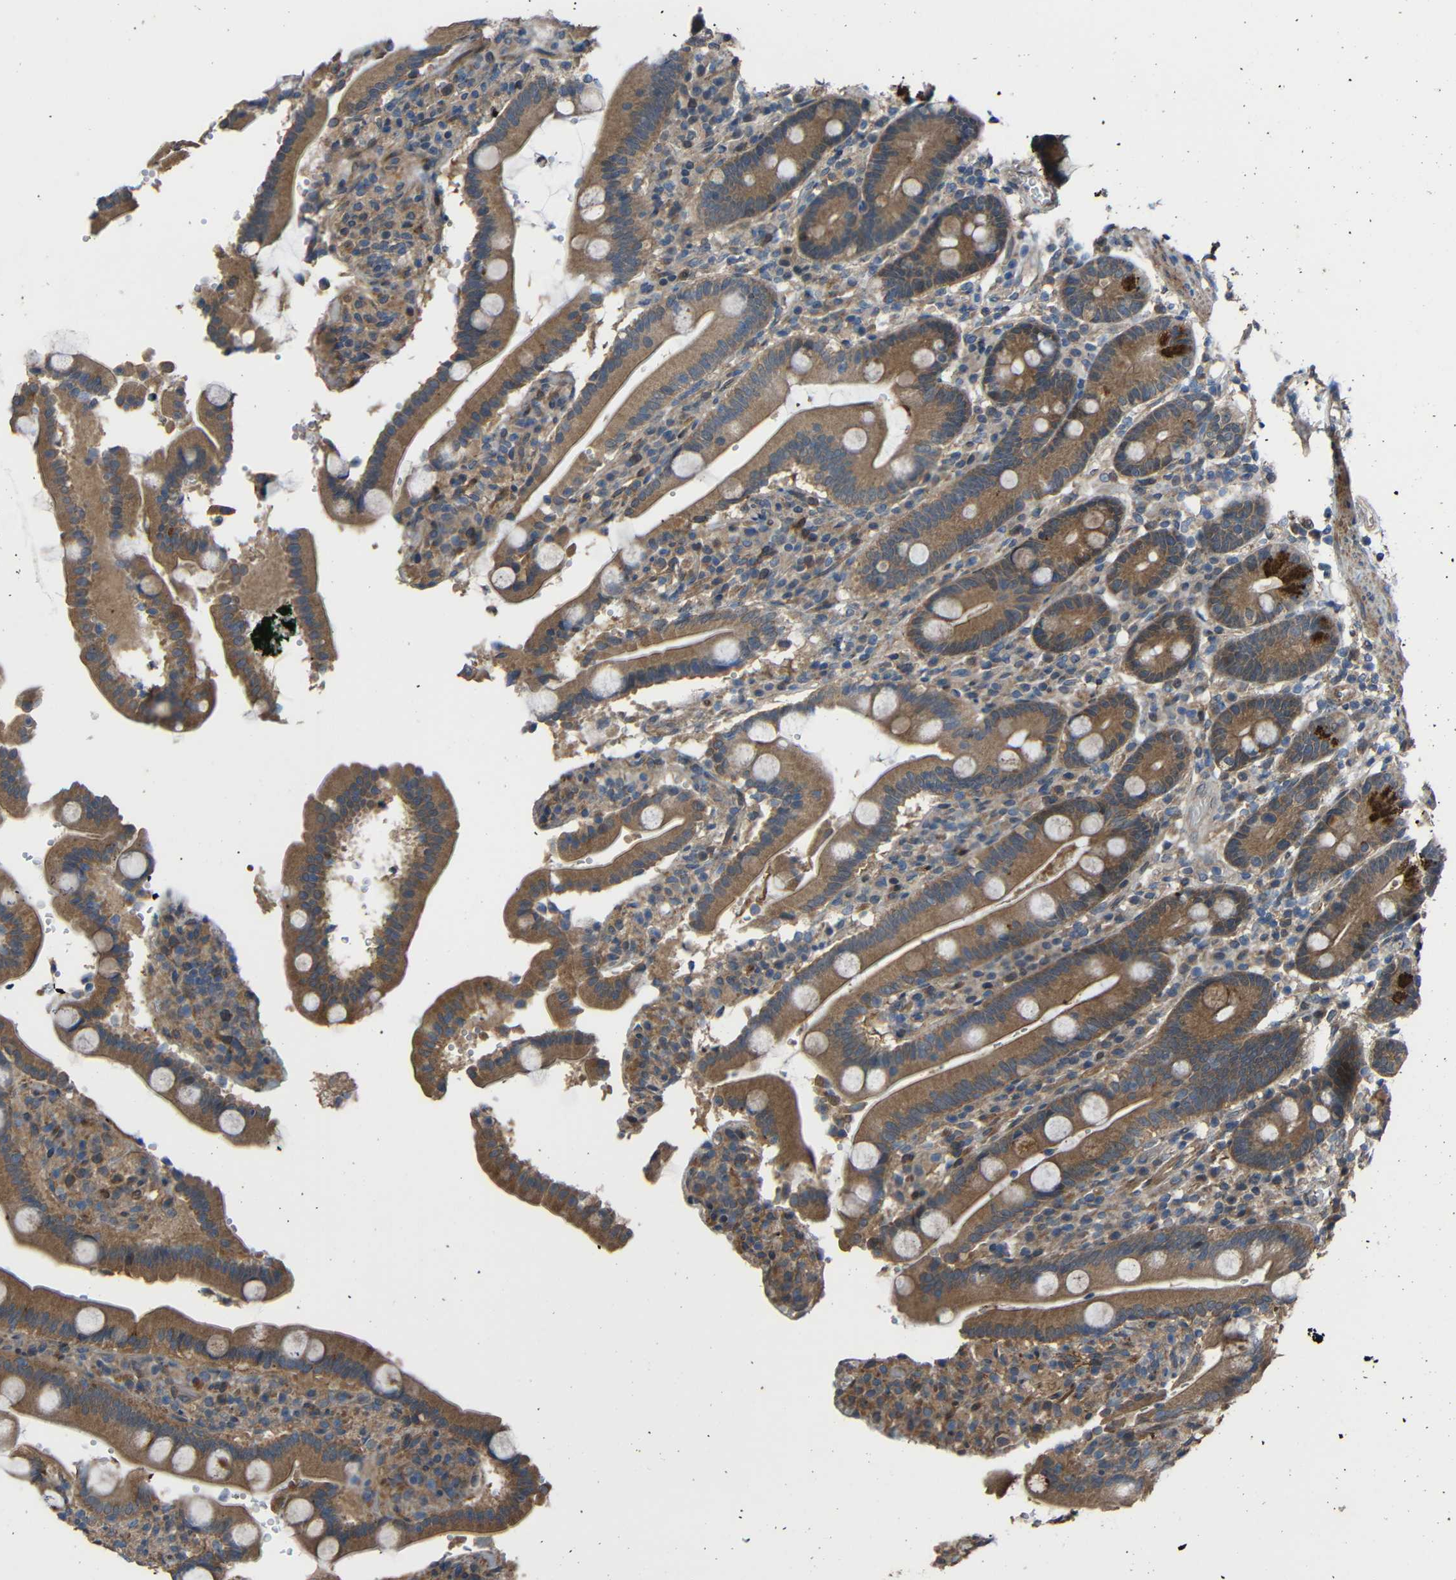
{"staining": {"intensity": "moderate", "quantity": ">75%", "location": "cytoplasmic/membranous"}, "tissue": "duodenum", "cell_type": "Glandular cells", "image_type": "normal", "snomed": [{"axis": "morphology", "description": "Normal tissue, NOS"}, {"axis": "topography", "description": "Small intestine, NOS"}], "caption": "A high-resolution photomicrograph shows immunohistochemistry staining of benign duodenum, which exhibits moderate cytoplasmic/membranous positivity in approximately >75% of glandular cells. (brown staining indicates protein expression, while blue staining denotes nuclei).", "gene": "CHST9", "patient": {"sex": "female", "age": 71}}